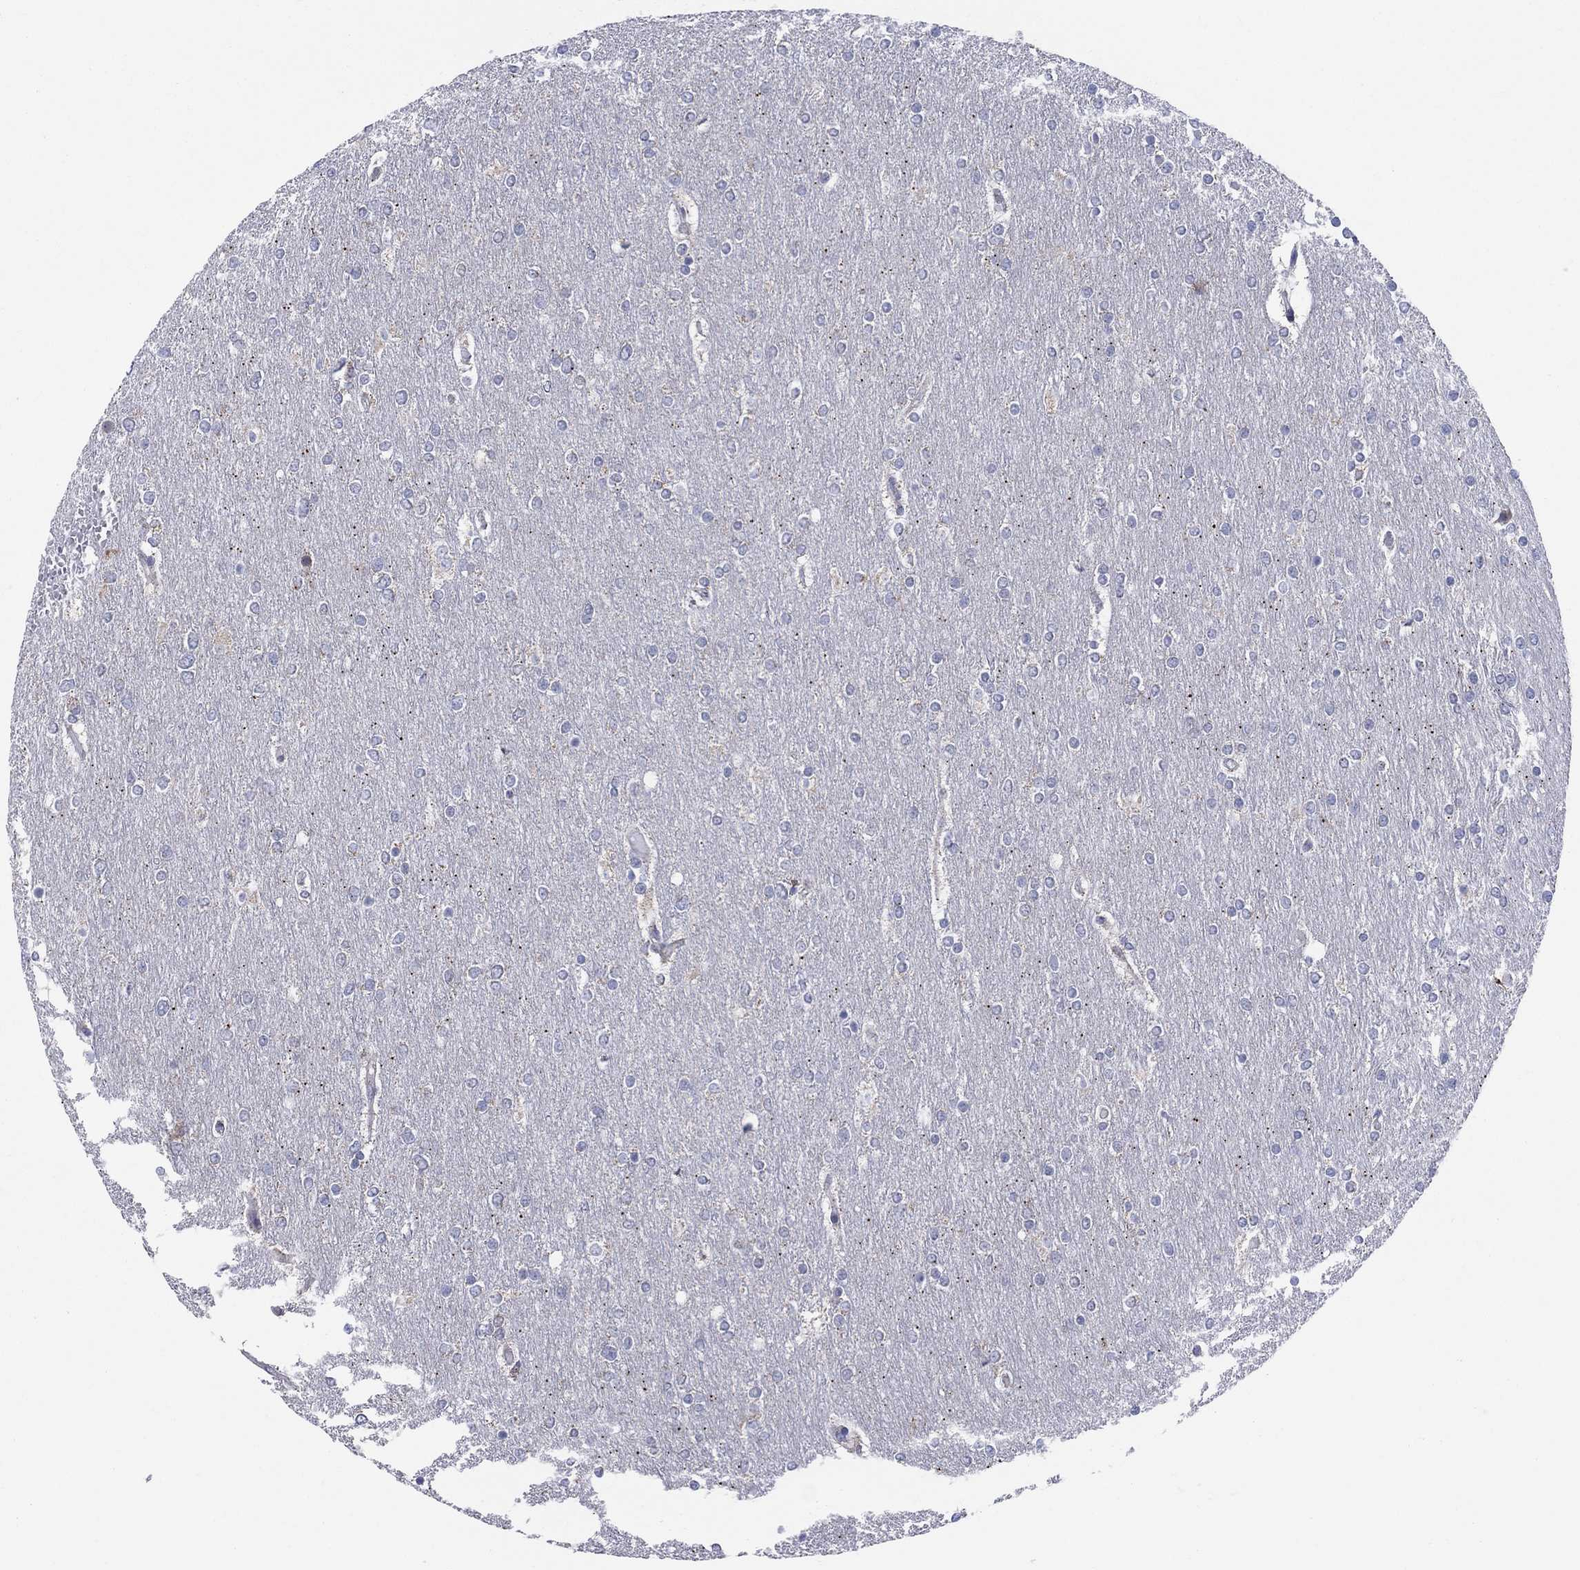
{"staining": {"intensity": "negative", "quantity": "none", "location": "none"}, "tissue": "glioma", "cell_type": "Tumor cells", "image_type": "cancer", "snomed": [{"axis": "morphology", "description": "Glioma, malignant, High grade"}, {"axis": "topography", "description": "Brain"}], "caption": "Immunohistochemistry image of neoplastic tissue: human malignant glioma (high-grade) stained with DAB (3,3'-diaminobenzidine) exhibits no significant protein staining in tumor cells.", "gene": "KISS1R", "patient": {"sex": "female", "age": 61}}